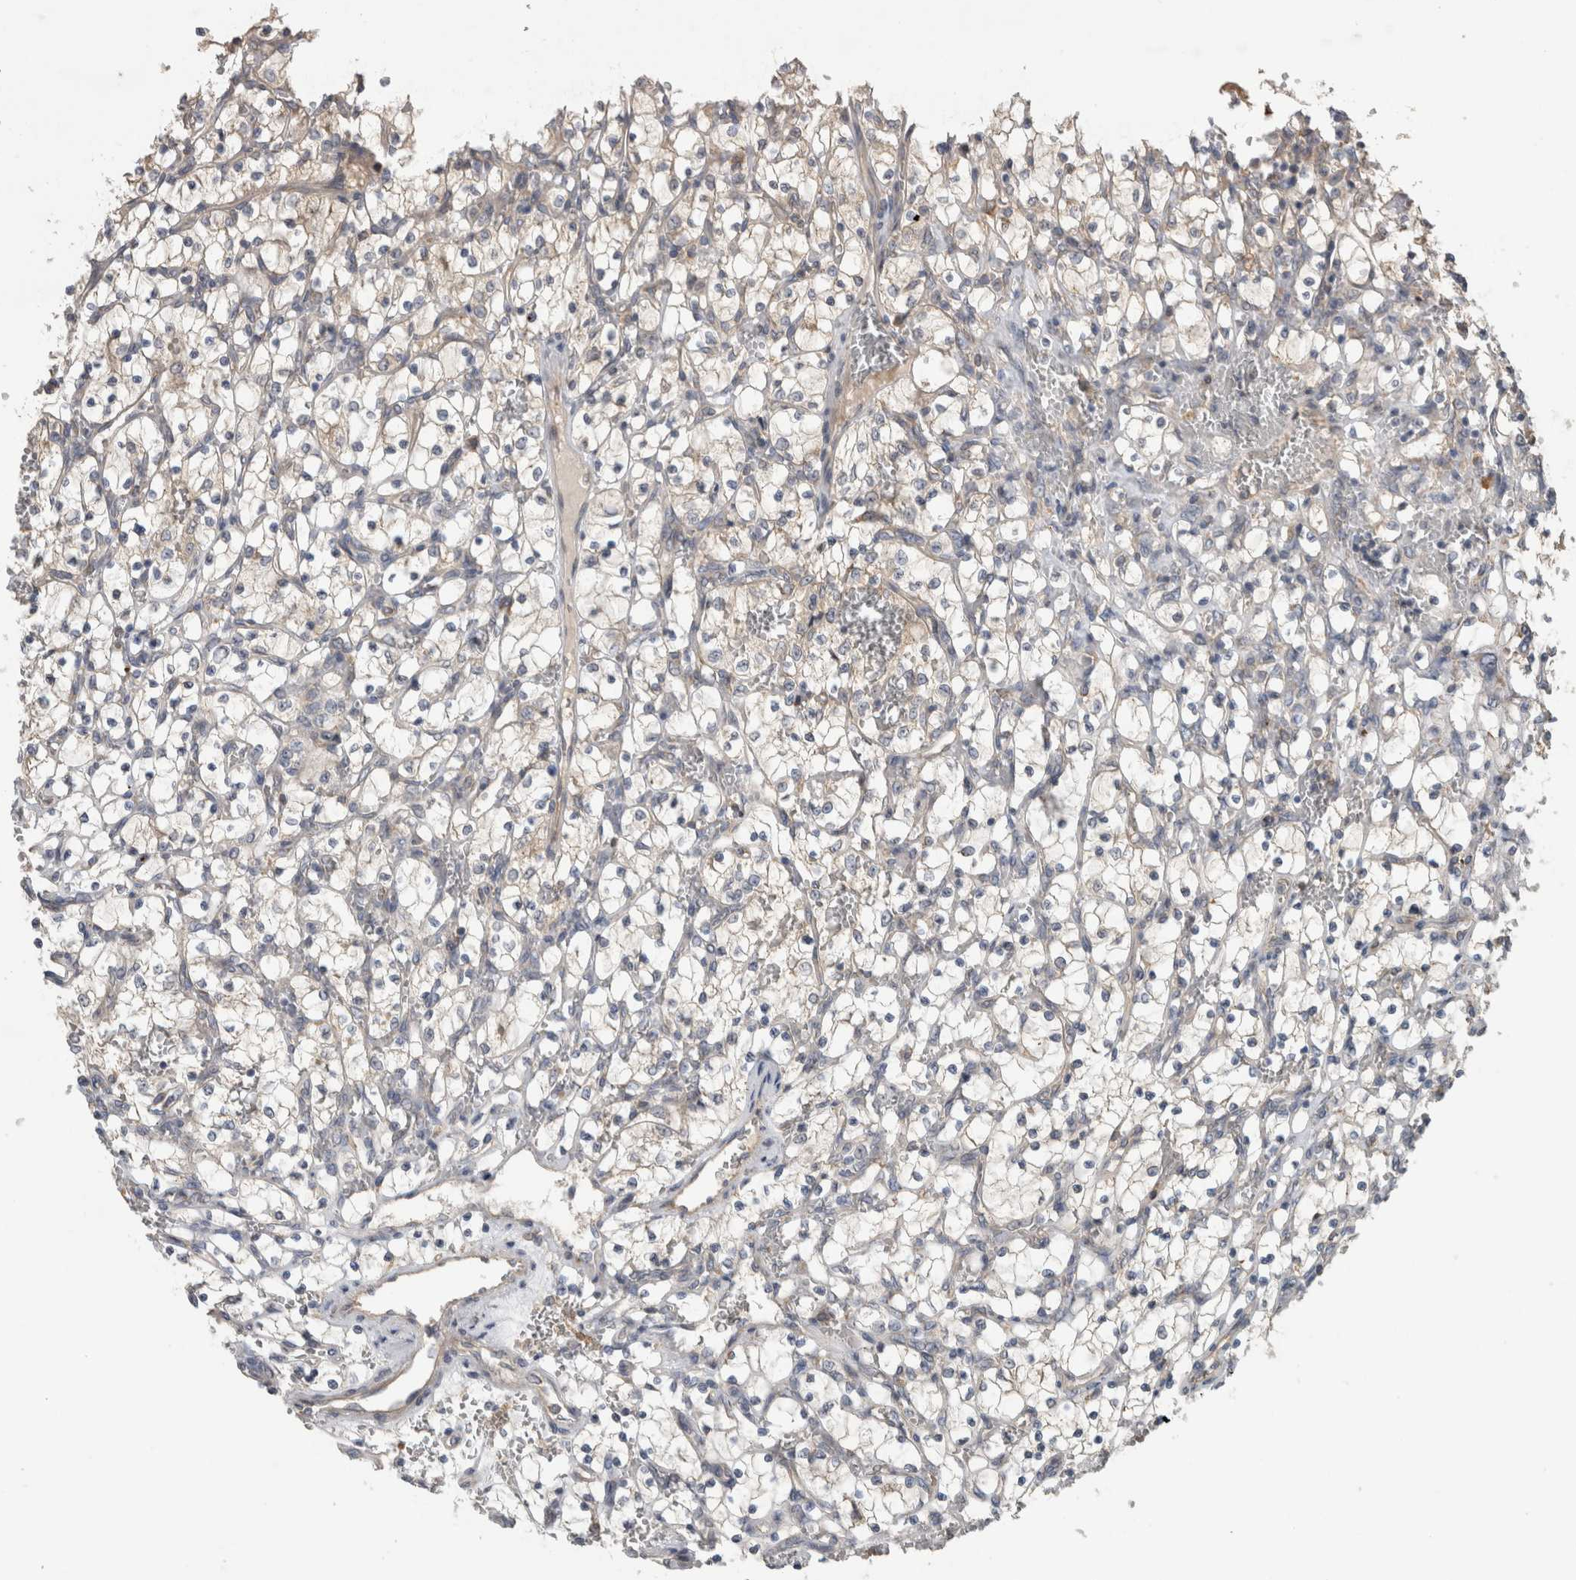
{"staining": {"intensity": "negative", "quantity": "none", "location": "none"}, "tissue": "renal cancer", "cell_type": "Tumor cells", "image_type": "cancer", "snomed": [{"axis": "morphology", "description": "Adenocarcinoma, NOS"}, {"axis": "topography", "description": "Kidney"}], "caption": "Human adenocarcinoma (renal) stained for a protein using immunohistochemistry (IHC) displays no expression in tumor cells.", "gene": "TBCE", "patient": {"sex": "female", "age": 69}}